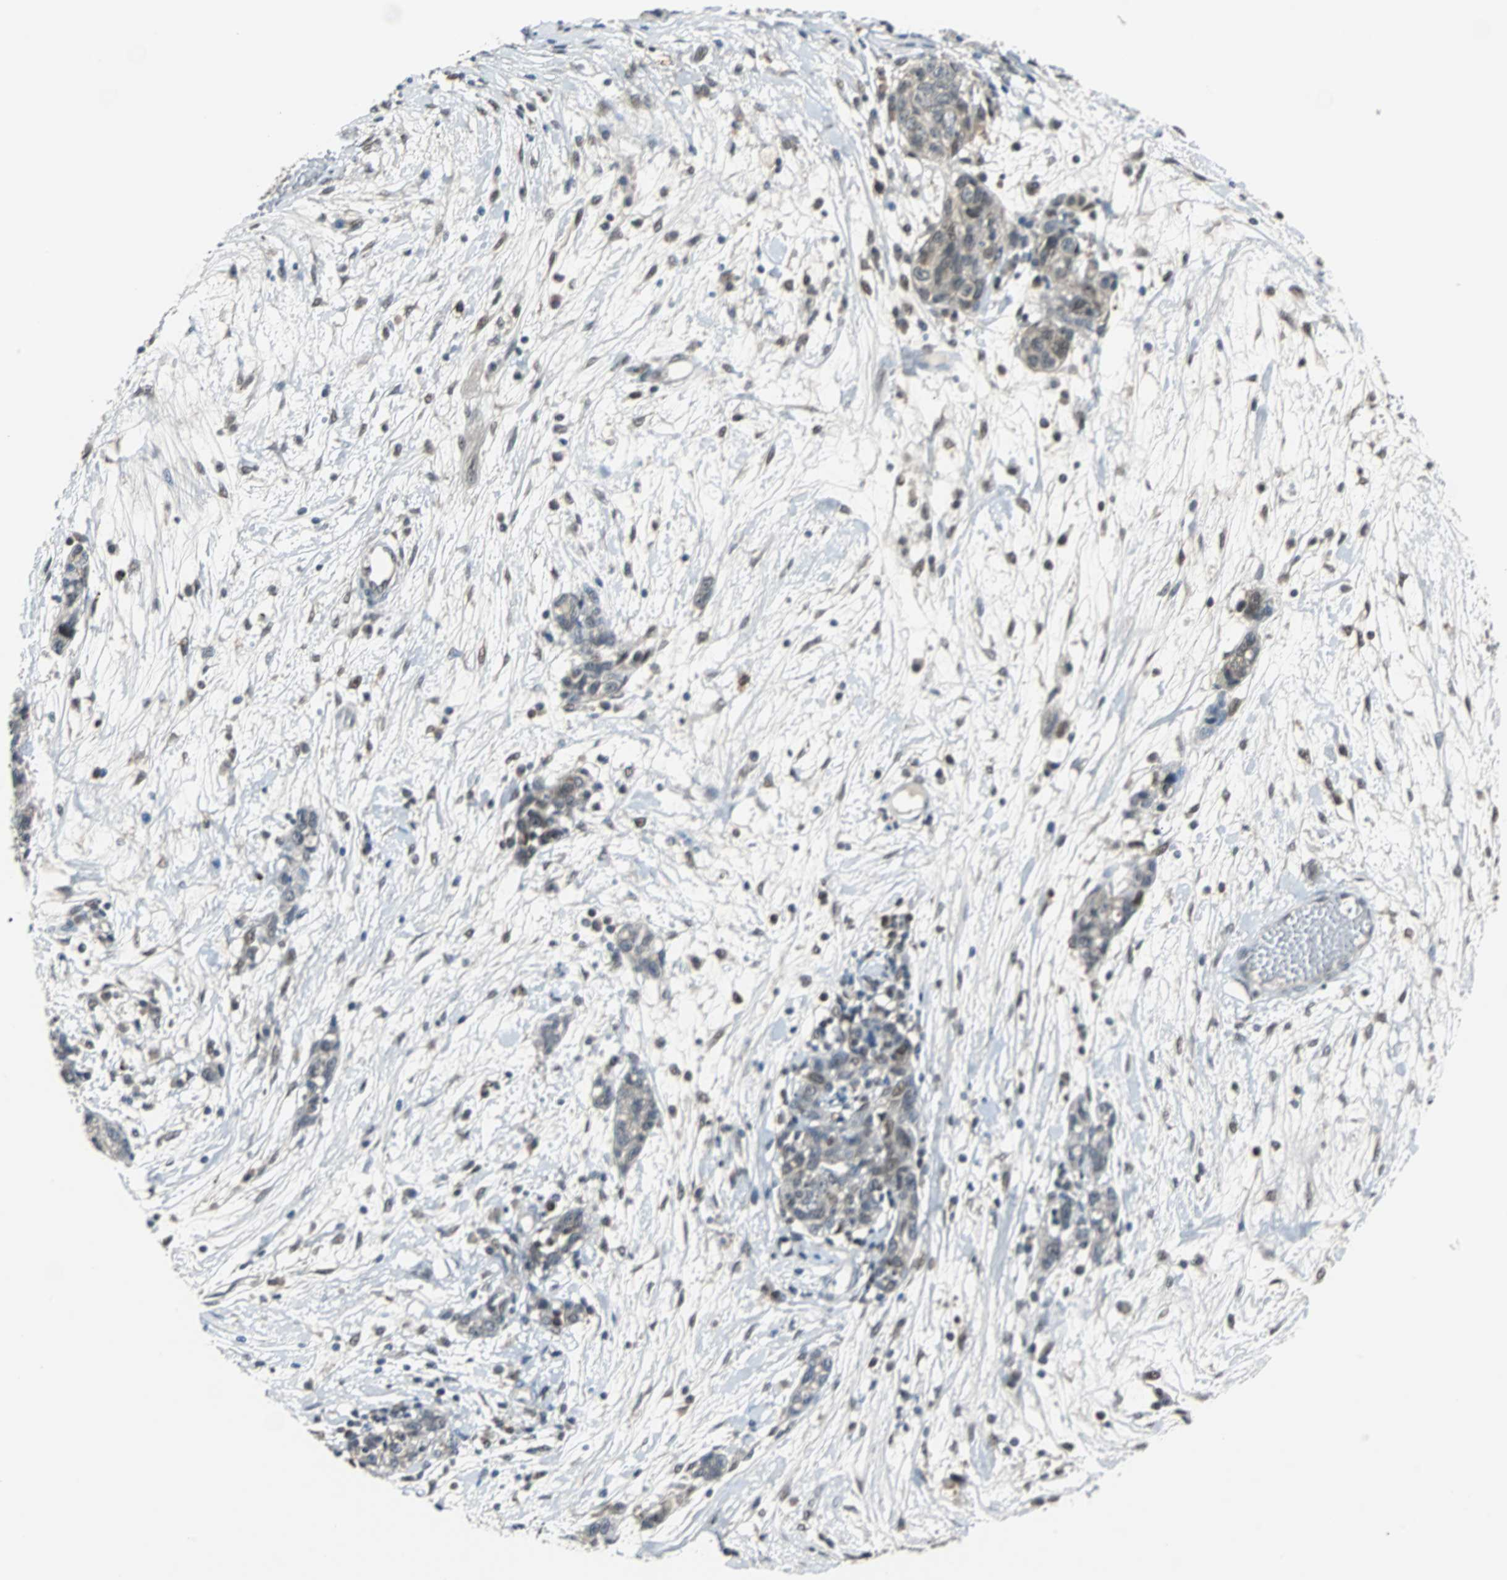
{"staining": {"intensity": "weak", "quantity": "25%-75%", "location": "cytoplasmic/membranous,nuclear"}, "tissue": "ovarian cancer", "cell_type": "Tumor cells", "image_type": "cancer", "snomed": [{"axis": "morphology", "description": "Cystadenocarcinoma, serous, NOS"}, {"axis": "topography", "description": "Ovary"}], "caption": "High-power microscopy captured an immunohistochemistry (IHC) image of ovarian cancer, revealing weak cytoplasmic/membranous and nuclear positivity in about 25%-75% of tumor cells. The staining is performed using DAB brown chromogen to label protein expression. The nuclei are counter-stained blue using hematoxylin.", "gene": "SIRT1", "patient": {"sex": "female", "age": 71}}